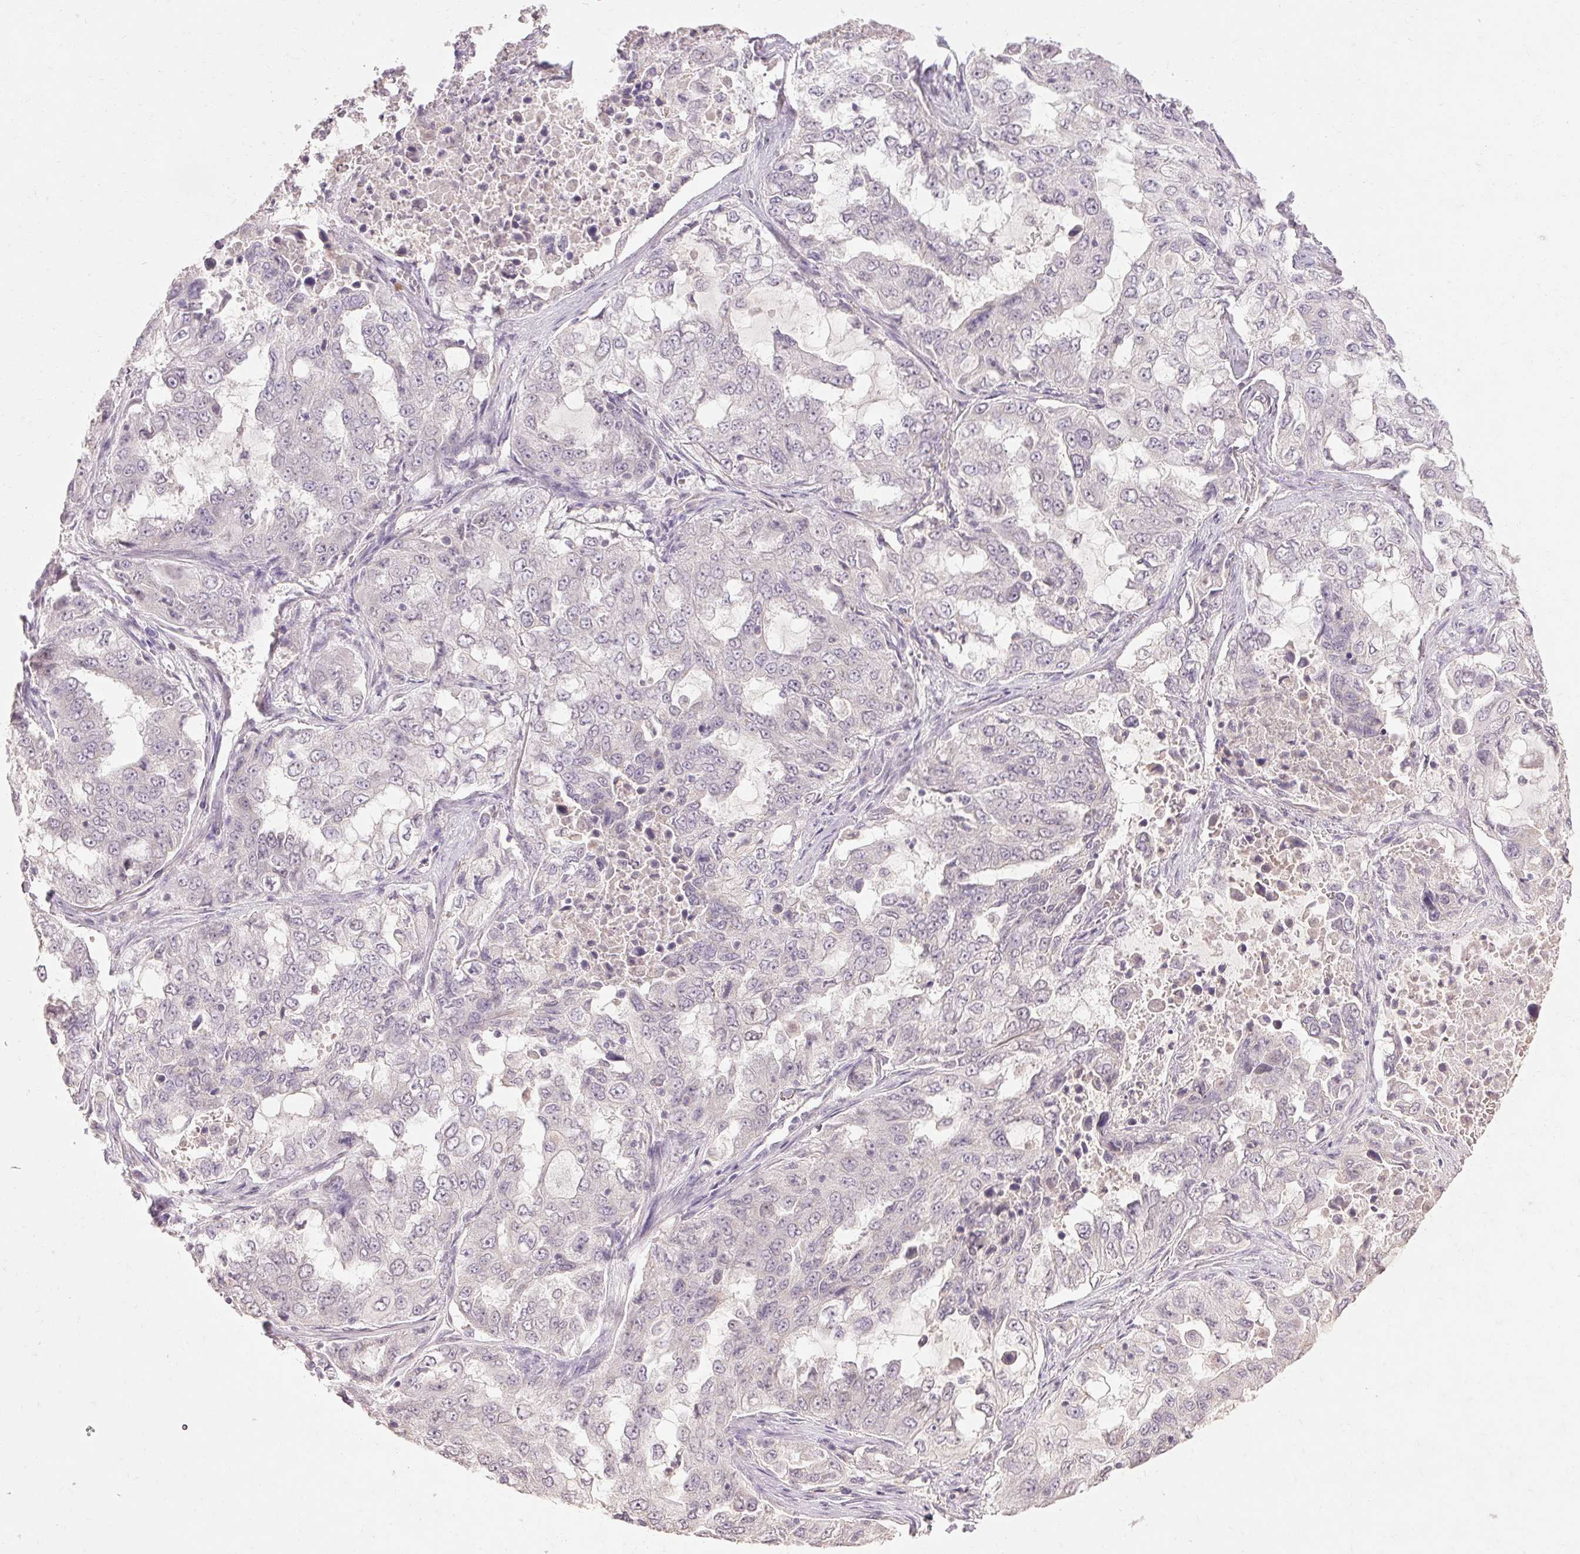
{"staining": {"intensity": "negative", "quantity": "none", "location": "none"}, "tissue": "lung cancer", "cell_type": "Tumor cells", "image_type": "cancer", "snomed": [{"axis": "morphology", "description": "Adenocarcinoma, NOS"}, {"axis": "topography", "description": "Lung"}], "caption": "This micrograph is of lung cancer (adenocarcinoma) stained with immunohistochemistry (IHC) to label a protein in brown with the nuclei are counter-stained blue. There is no staining in tumor cells.", "gene": "SKP2", "patient": {"sex": "female", "age": 61}}